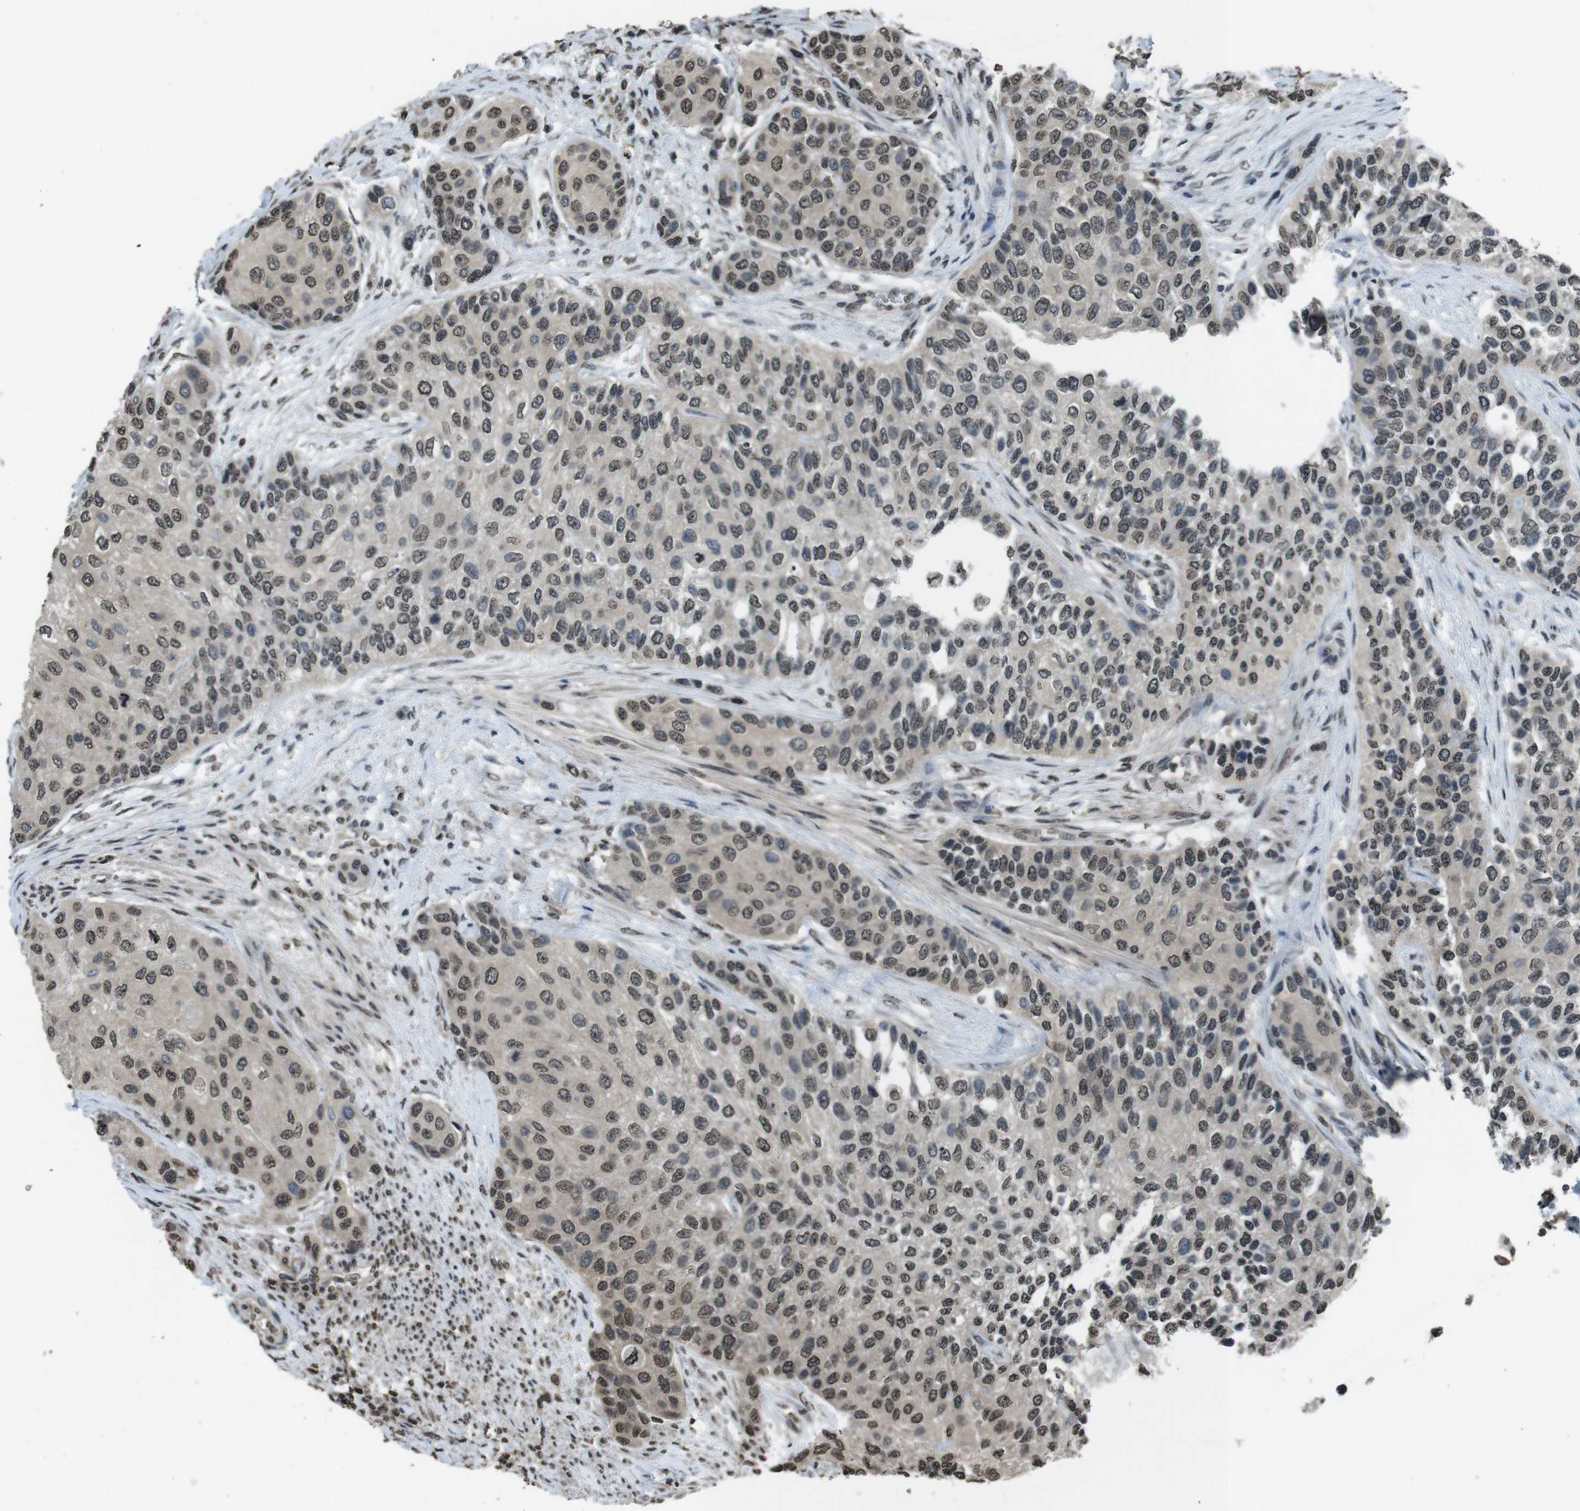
{"staining": {"intensity": "moderate", "quantity": ">75%", "location": "nuclear"}, "tissue": "urothelial cancer", "cell_type": "Tumor cells", "image_type": "cancer", "snomed": [{"axis": "morphology", "description": "Urothelial carcinoma, High grade"}, {"axis": "topography", "description": "Urinary bladder"}], "caption": "High-grade urothelial carcinoma stained with immunohistochemistry reveals moderate nuclear staining in about >75% of tumor cells. The staining was performed using DAB (3,3'-diaminobenzidine) to visualize the protein expression in brown, while the nuclei were stained in blue with hematoxylin (Magnification: 20x).", "gene": "MAF", "patient": {"sex": "female", "age": 56}}